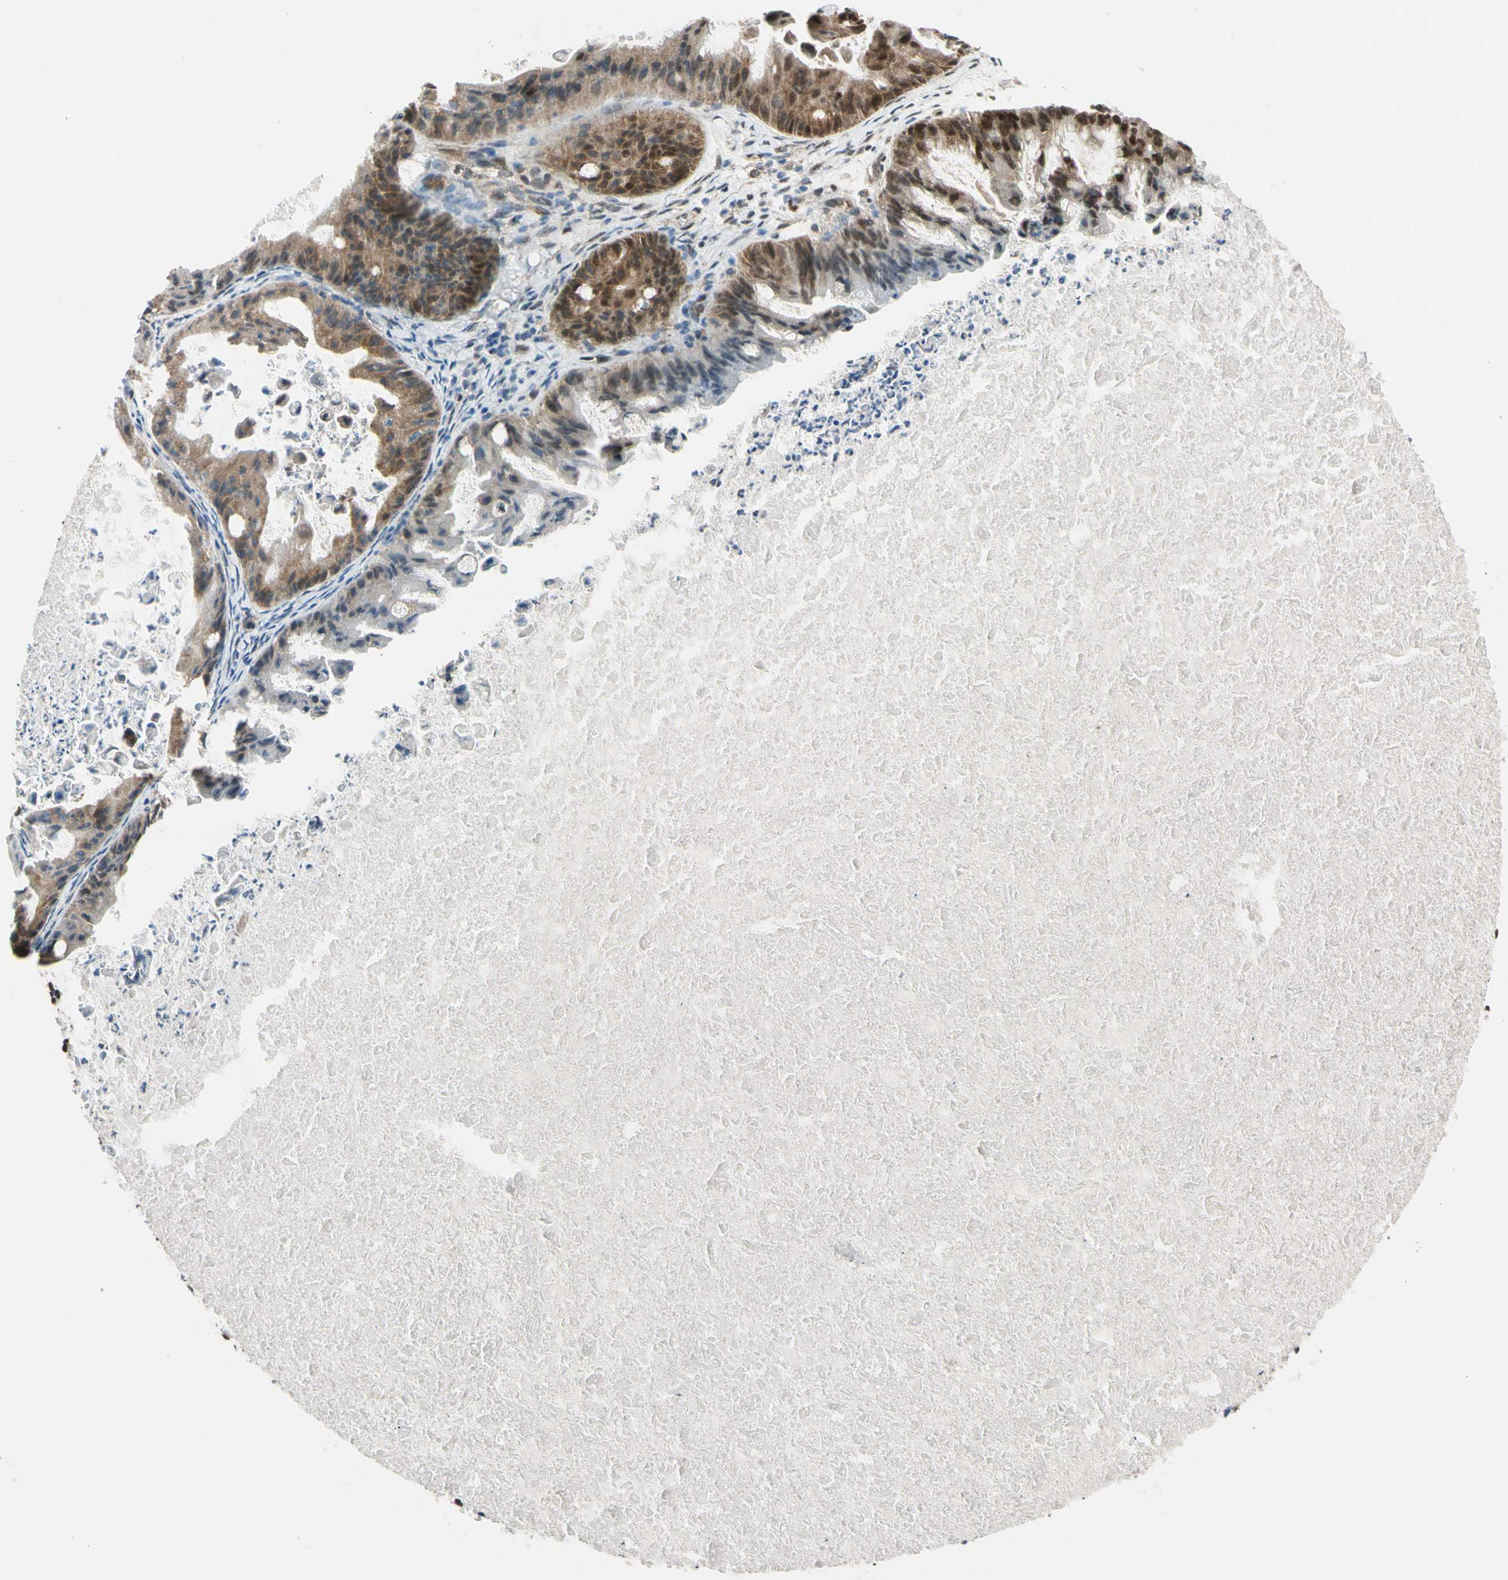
{"staining": {"intensity": "strong", "quantity": "25%-75%", "location": "cytoplasmic/membranous,nuclear"}, "tissue": "ovarian cancer", "cell_type": "Tumor cells", "image_type": "cancer", "snomed": [{"axis": "morphology", "description": "Cystadenocarcinoma, mucinous, NOS"}, {"axis": "topography", "description": "Ovary"}], "caption": "Brown immunohistochemical staining in human mucinous cystadenocarcinoma (ovarian) shows strong cytoplasmic/membranous and nuclear positivity in approximately 25%-75% of tumor cells.", "gene": "DAXX", "patient": {"sex": "female", "age": 37}}